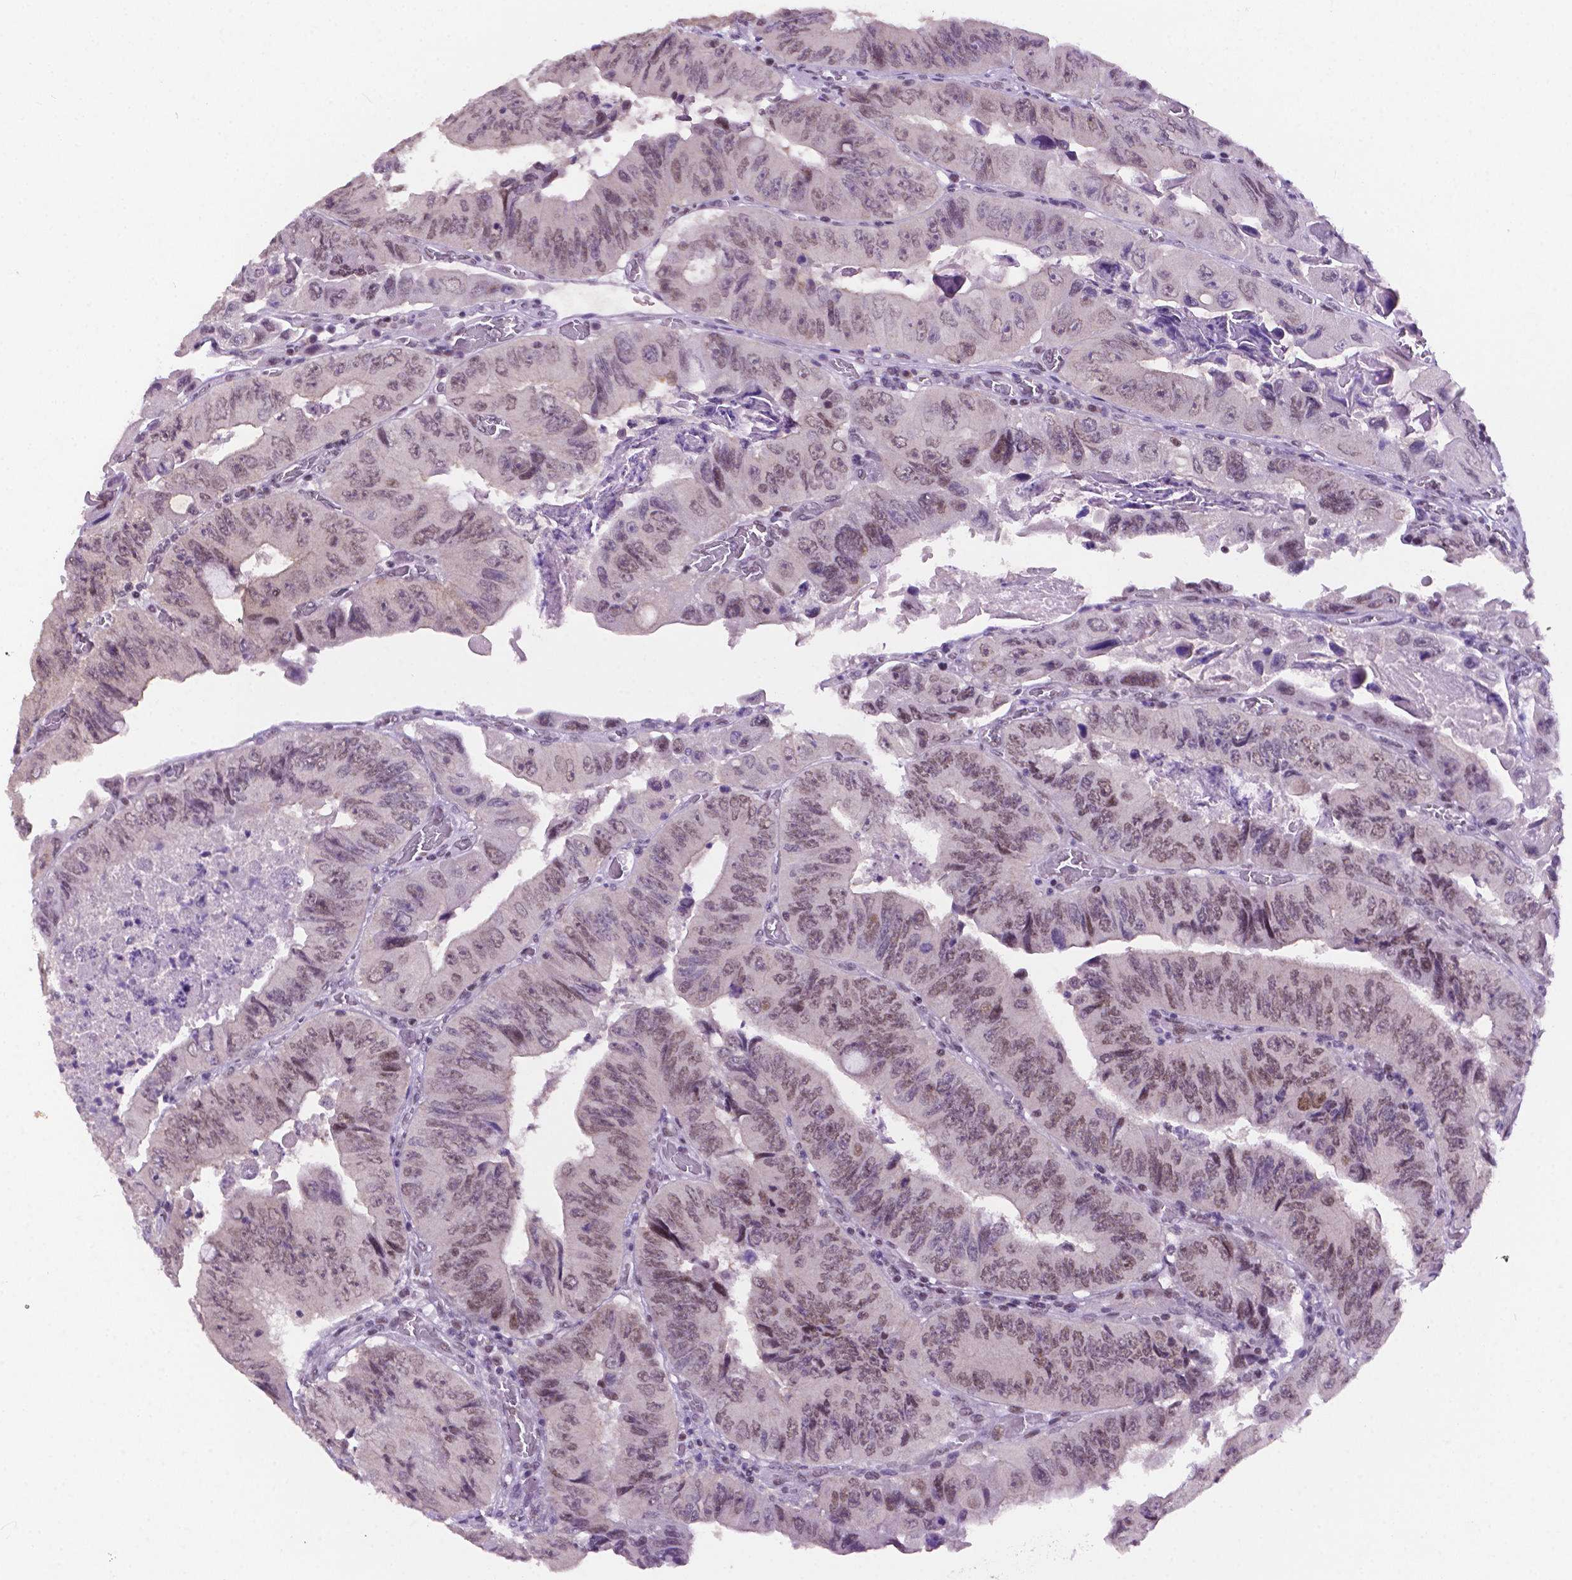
{"staining": {"intensity": "weak", "quantity": ">75%", "location": "nuclear"}, "tissue": "colorectal cancer", "cell_type": "Tumor cells", "image_type": "cancer", "snomed": [{"axis": "morphology", "description": "Adenocarcinoma, NOS"}, {"axis": "topography", "description": "Colon"}], "caption": "Colorectal cancer stained for a protein exhibits weak nuclear positivity in tumor cells.", "gene": "NCOR1", "patient": {"sex": "female", "age": 84}}